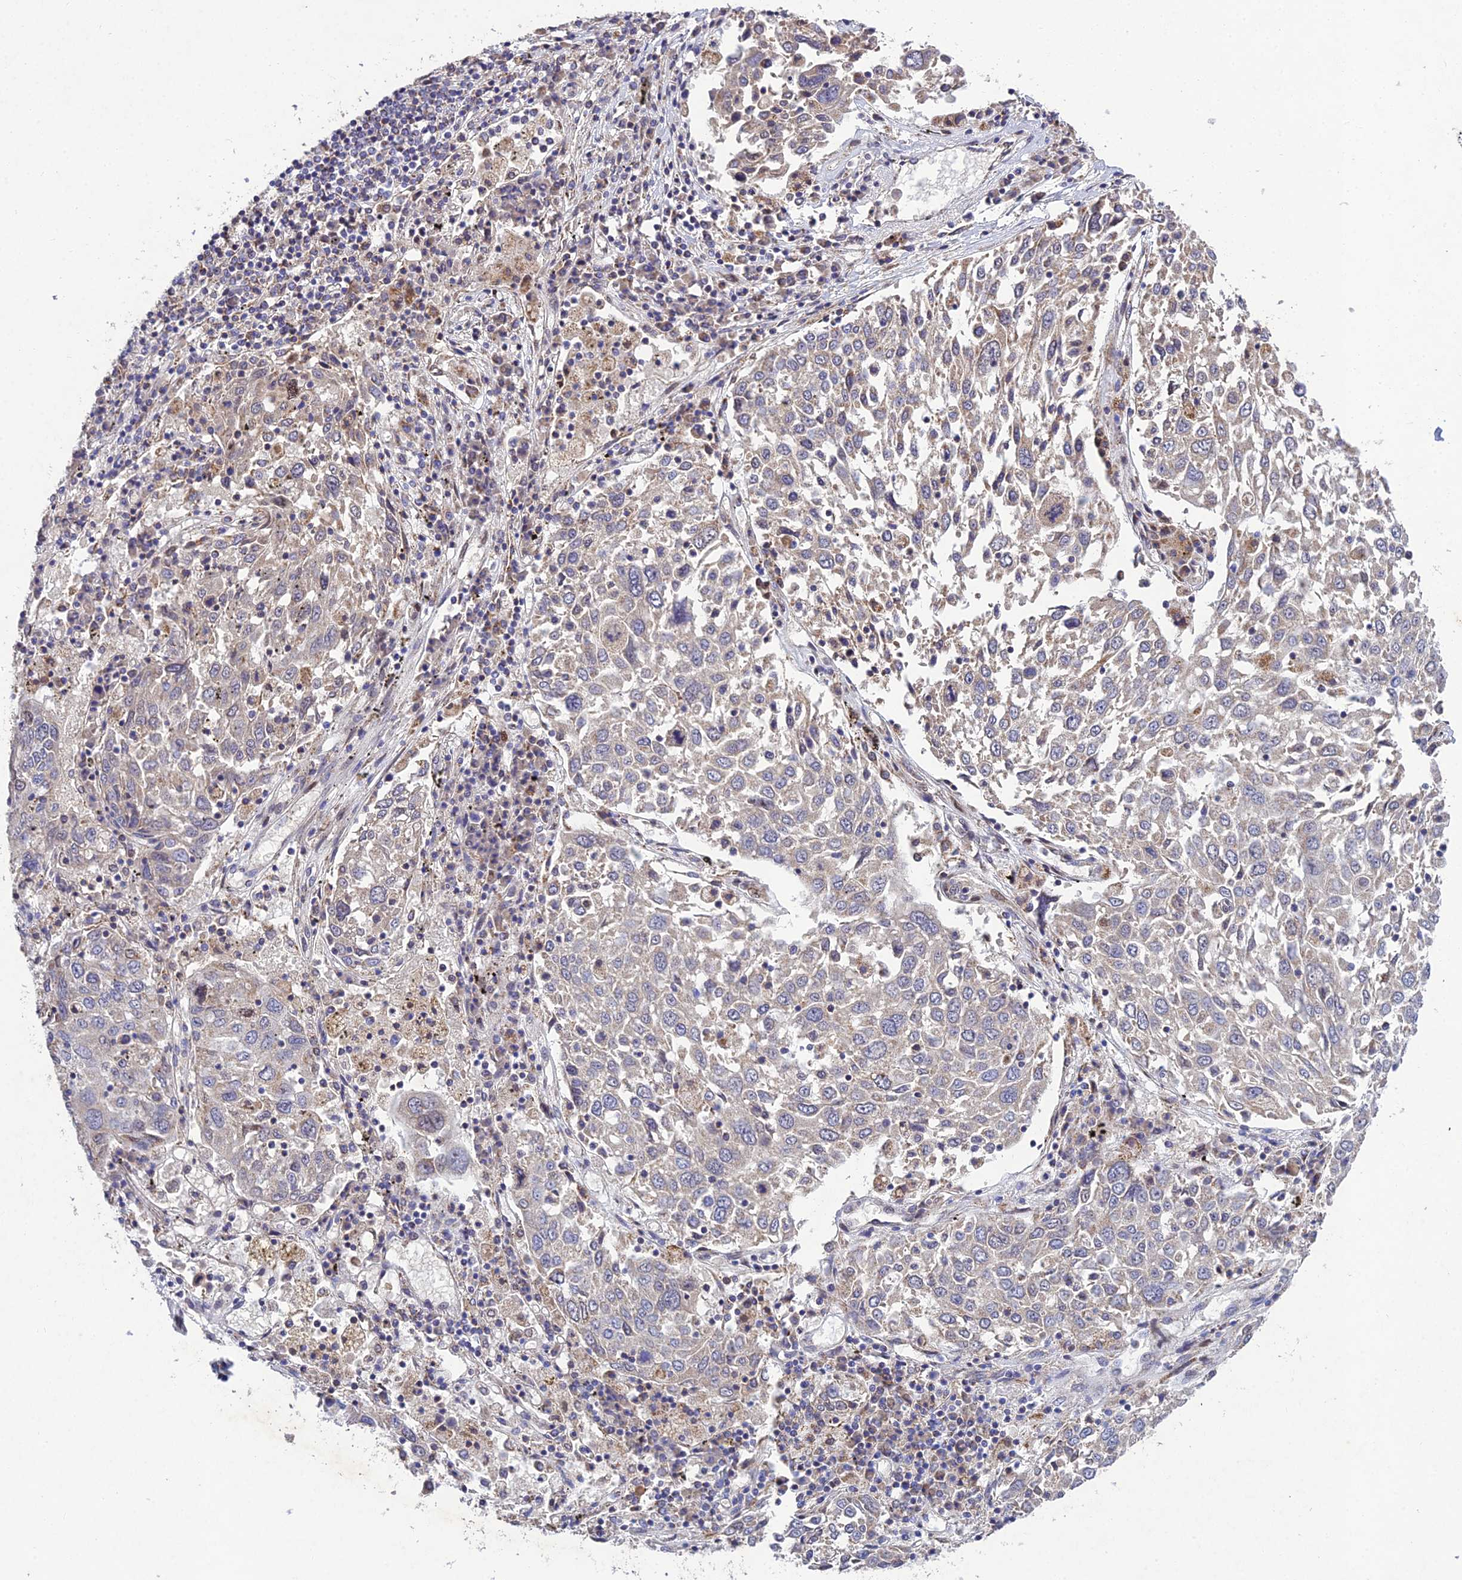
{"staining": {"intensity": "weak", "quantity": "<25%", "location": "cytoplasmic/membranous"}, "tissue": "lung cancer", "cell_type": "Tumor cells", "image_type": "cancer", "snomed": [{"axis": "morphology", "description": "Squamous cell carcinoma, NOS"}, {"axis": "topography", "description": "Lung"}], "caption": "This is an immunohistochemistry (IHC) histopathology image of squamous cell carcinoma (lung). There is no staining in tumor cells.", "gene": "MGAT2", "patient": {"sex": "male", "age": 65}}